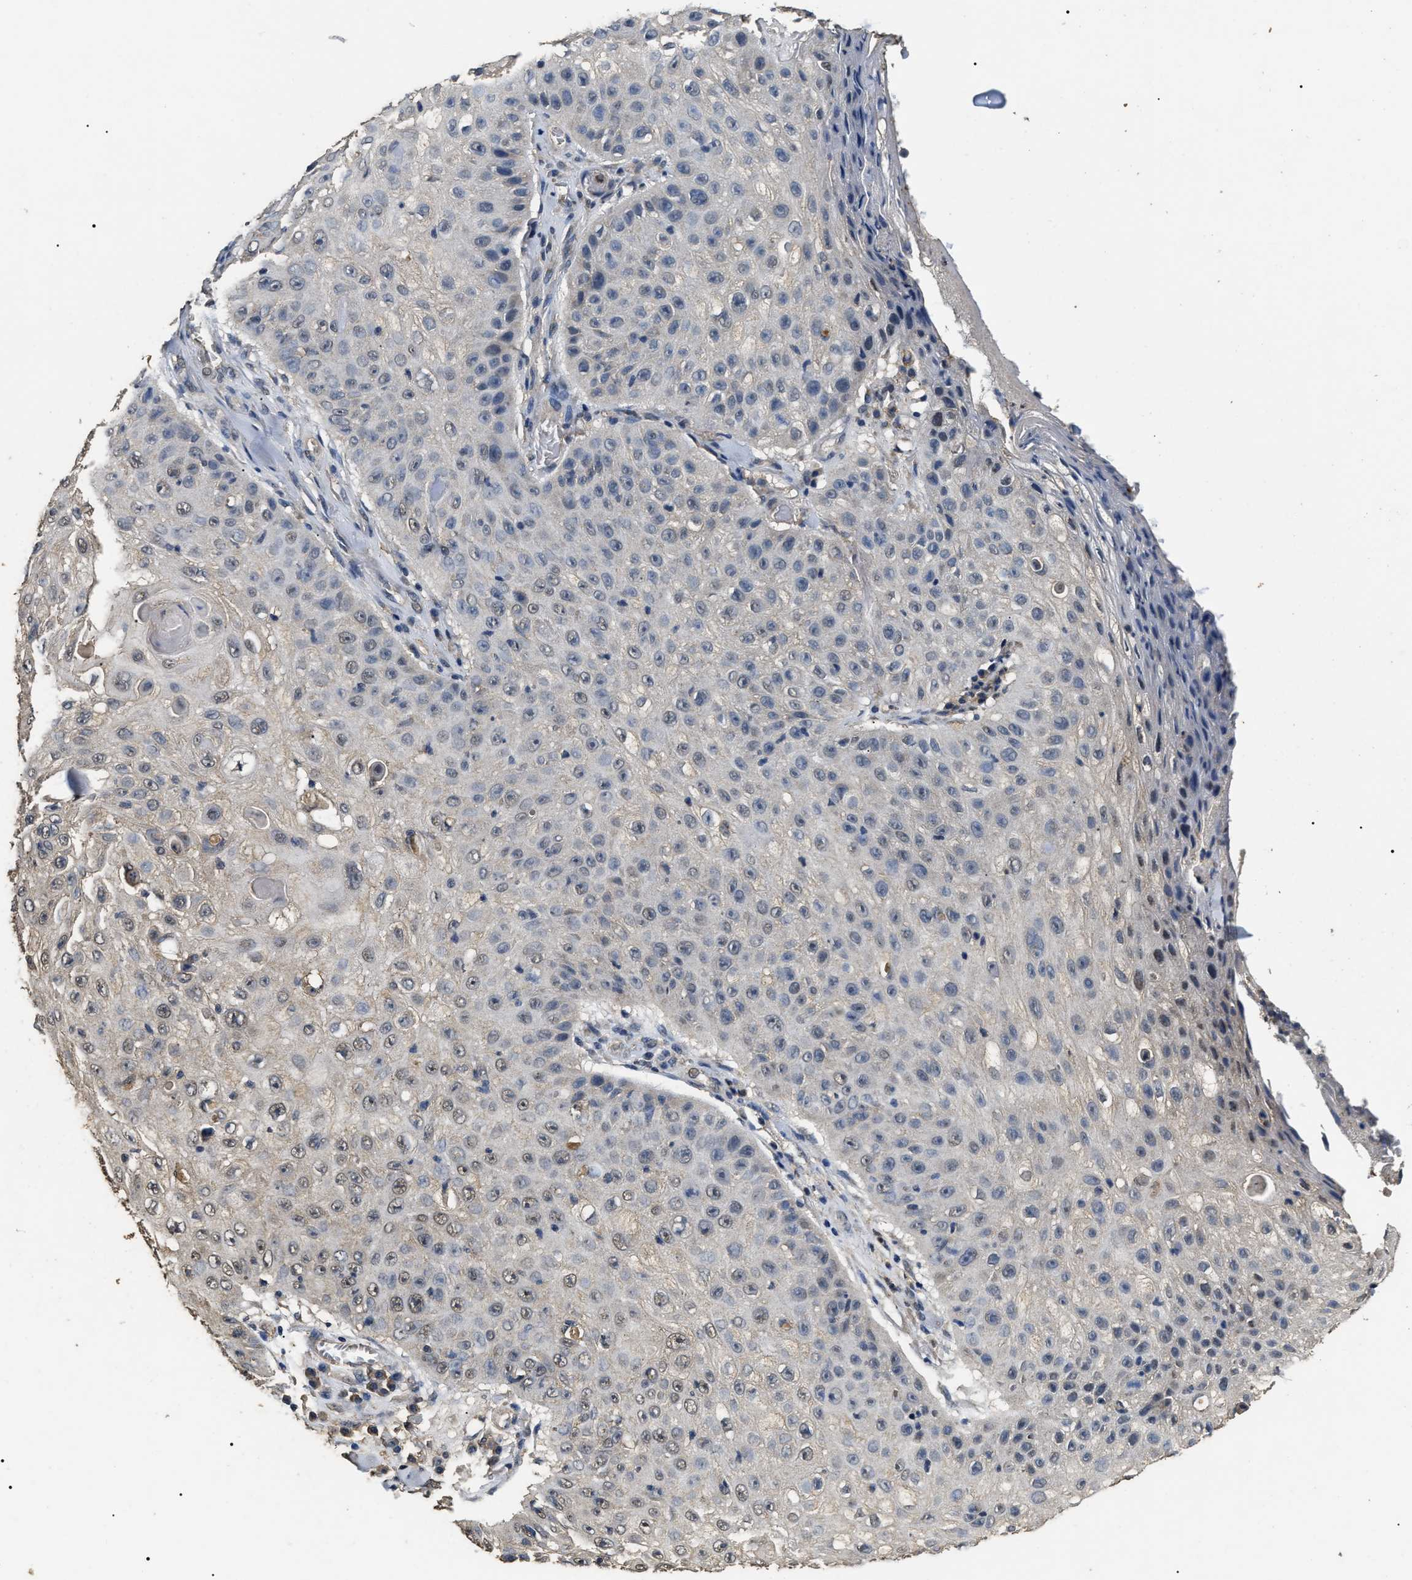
{"staining": {"intensity": "weak", "quantity": "<25%", "location": "nuclear"}, "tissue": "skin cancer", "cell_type": "Tumor cells", "image_type": "cancer", "snomed": [{"axis": "morphology", "description": "Squamous cell carcinoma, NOS"}, {"axis": "topography", "description": "Skin"}], "caption": "Tumor cells are negative for protein expression in human skin cancer (squamous cell carcinoma). (DAB (3,3'-diaminobenzidine) immunohistochemistry (IHC) visualized using brightfield microscopy, high magnification).", "gene": "PSMD8", "patient": {"sex": "male", "age": 86}}